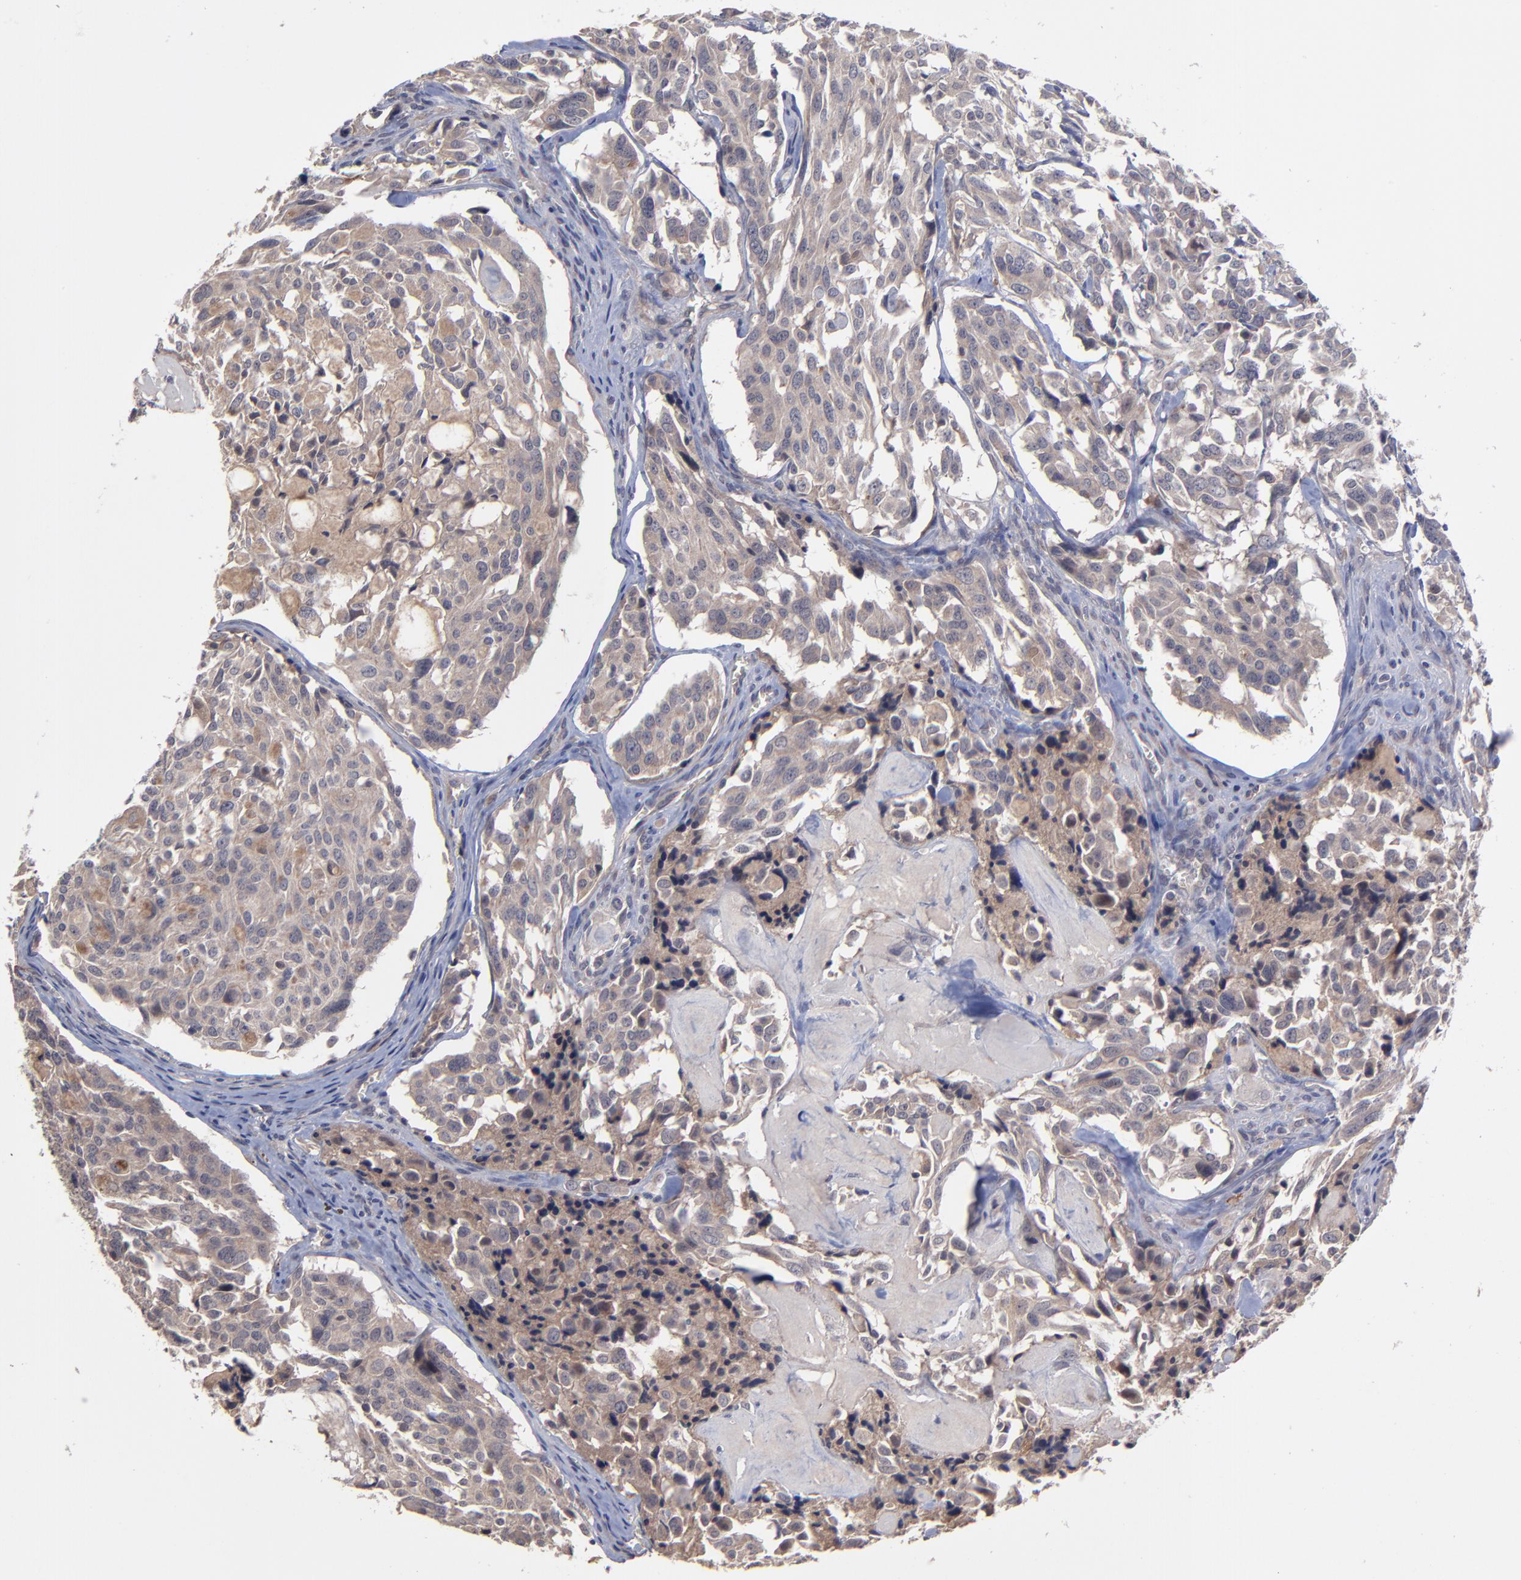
{"staining": {"intensity": "weak", "quantity": "<25%", "location": "cytoplasmic/membranous"}, "tissue": "thyroid cancer", "cell_type": "Tumor cells", "image_type": "cancer", "snomed": [{"axis": "morphology", "description": "Carcinoma, NOS"}, {"axis": "morphology", "description": "Carcinoid, malignant, NOS"}, {"axis": "topography", "description": "Thyroid gland"}], "caption": "Immunohistochemistry of human carcinoma (thyroid) exhibits no staining in tumor cells. Brightfield microscopy of immunohistochemistry stained with DAB (brown) and hematoxylin (blue), captured at high magnification.", "gene": "ZNF780B", "patient": {"sex": "male", "age": 33}}